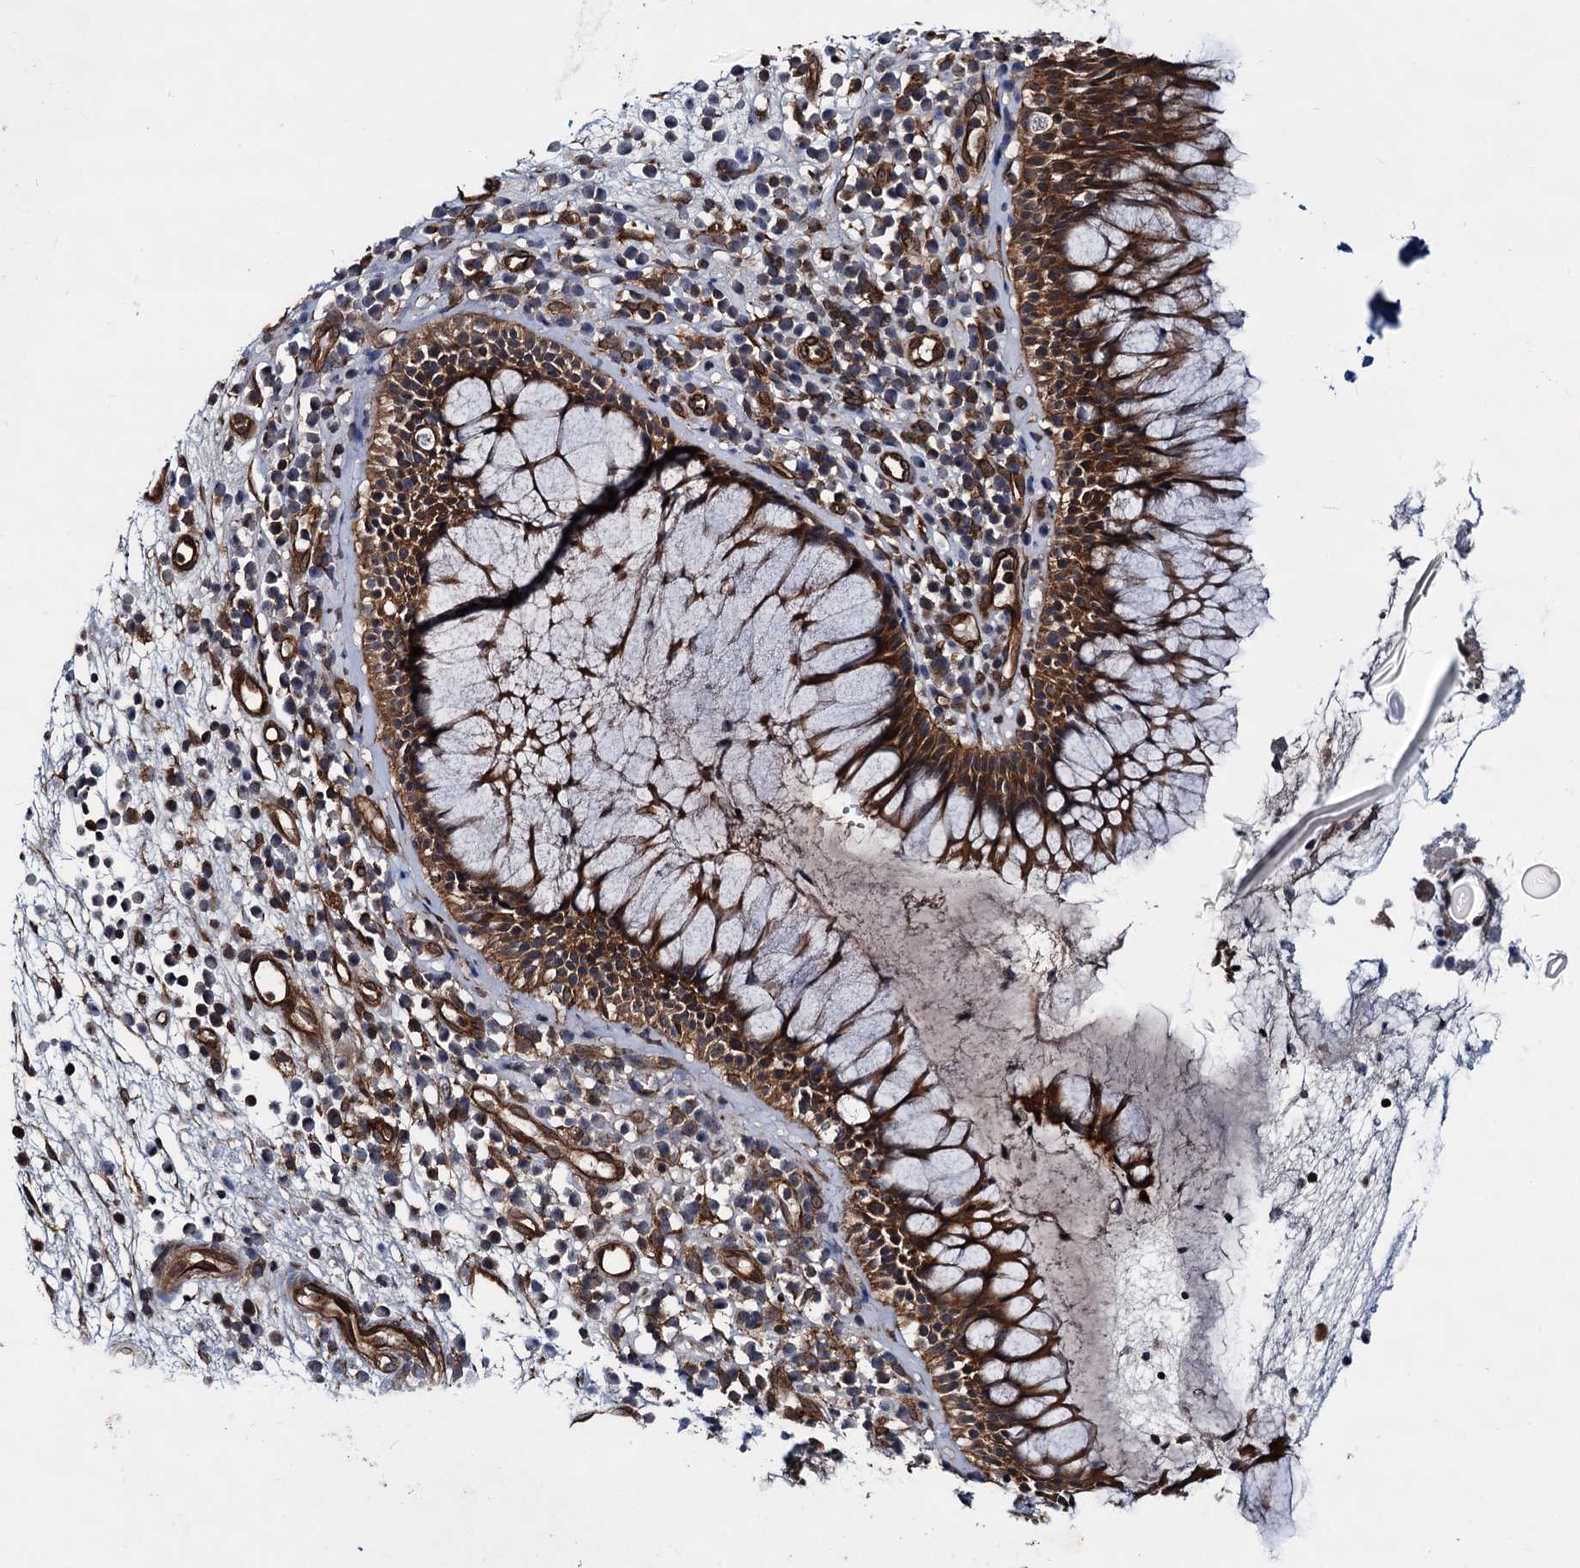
{"staining": {"intensity": "strong", "quantity": ">75%", "location": "cytoplasmic/membranous"}, "tissue": "nasopharynx", "cell_type": "Respiratory epithelial cells", "image_type": "normal", "snomed": [{"axis": "morphology", "description": "Normal tissue, NOS"}, {"axis": "morphology", "description": "Inflammation, NOS"}, {"axis": "topography", "description": "Nasopharynx"}], "caption": "High-power microscopy captured an immunohistochemistry (IHC) photomicrograph of unremarkable nasopharynx, revealing strong cytoplasmic/membranous expression in approximately >75% of respiratory epithelial cells.", "gene": "ZFYVE19", "patient": {"sex": "male", "age": 70}}